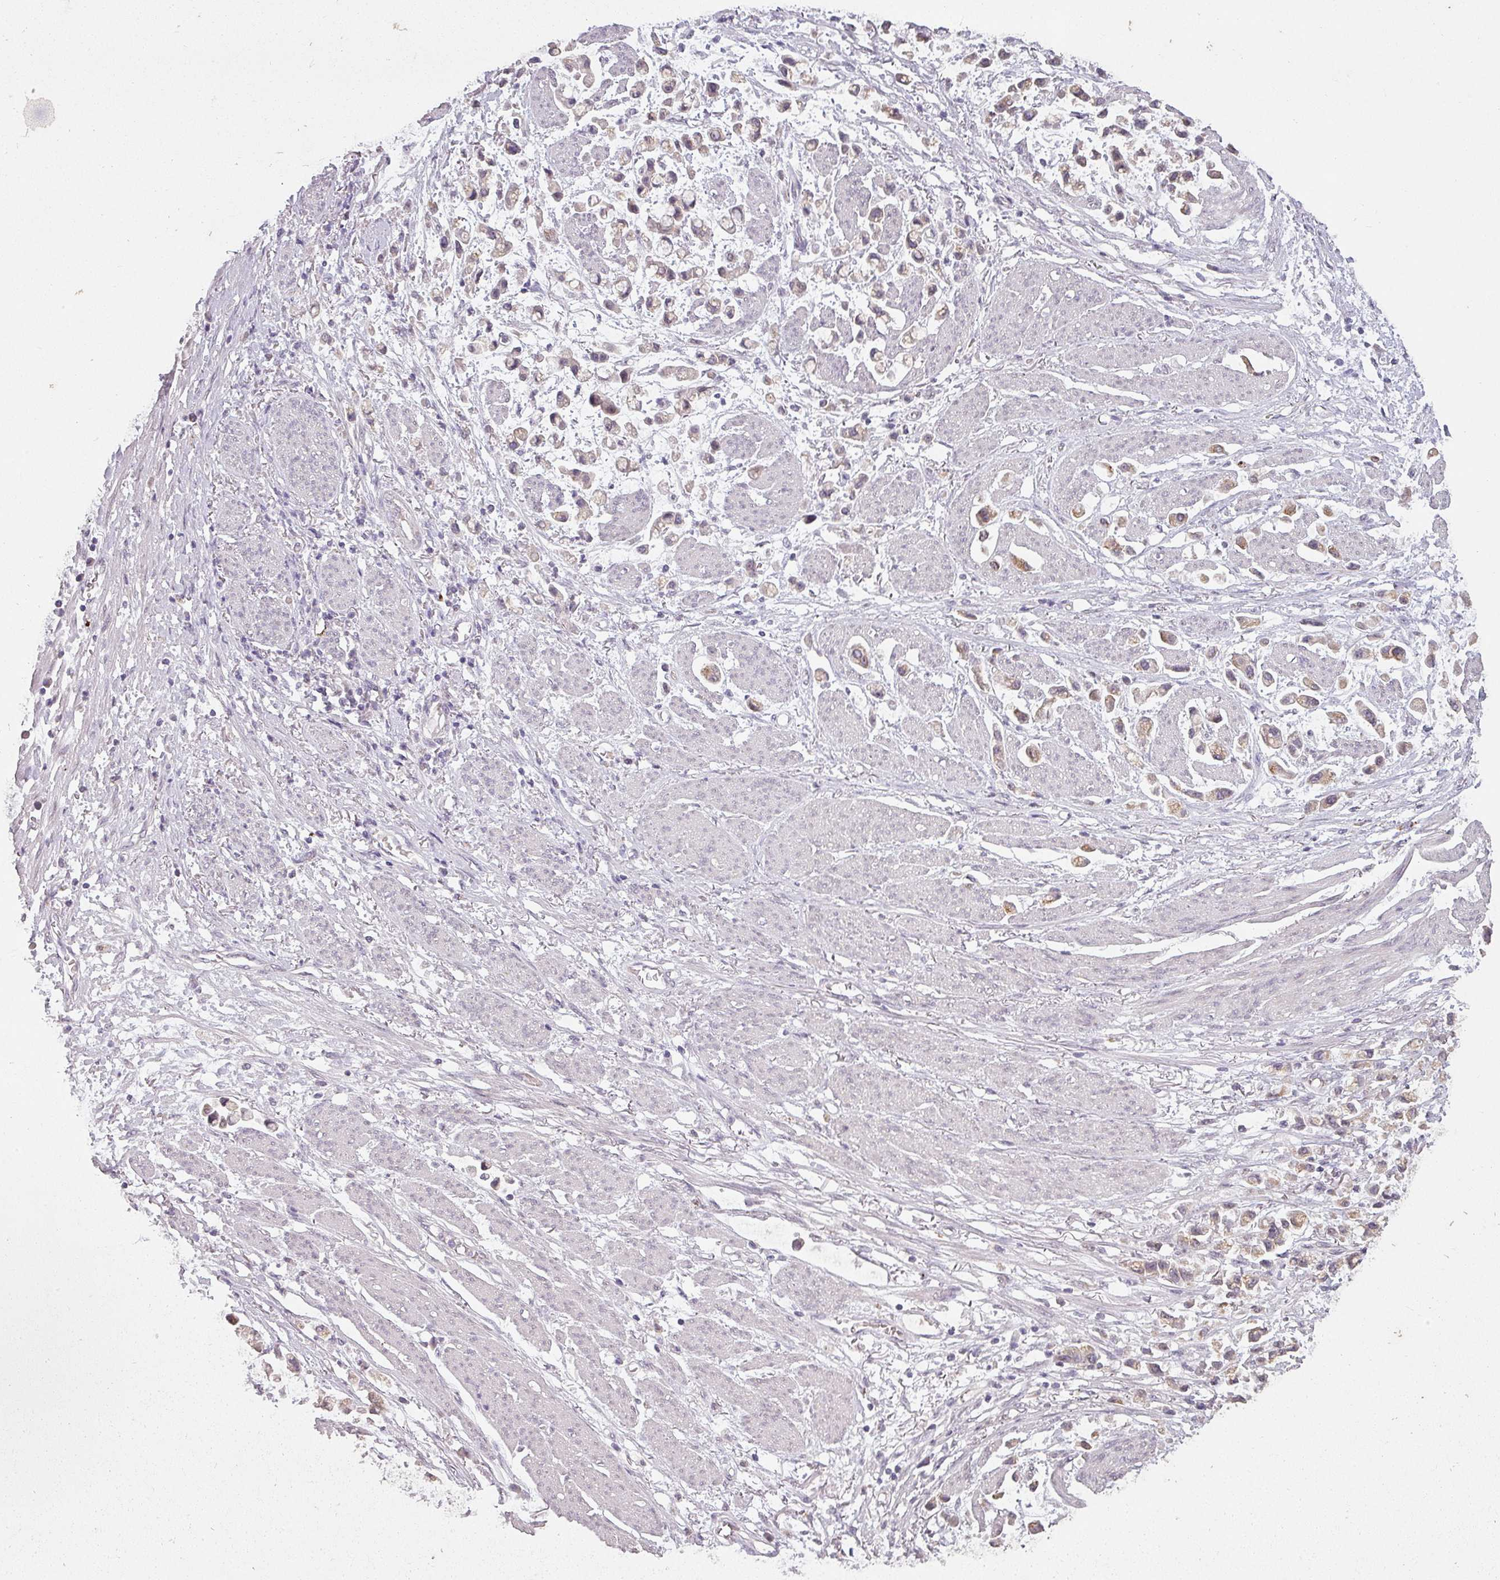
{"staining": {"intensity": "weak", "quantity": ">75%", "location": "cytoplasmic/membranous"}, "tissue": "stomach cancer", "cell_type": "Tumor cells", "image_type": "cancer", "snomed": [{"axis": "morphology", "description": "Adenocarcinoma, NOS"}, {"axis": "topography", "description": "Stomach"}], "caption": "The image shows a brown stain indicating the presence of a protein in the cytoplasmic/membranous of tumor cells in stomach cancer.", "gene": "LYPLA1", "patient": {"sex": "female", "age": 81}}